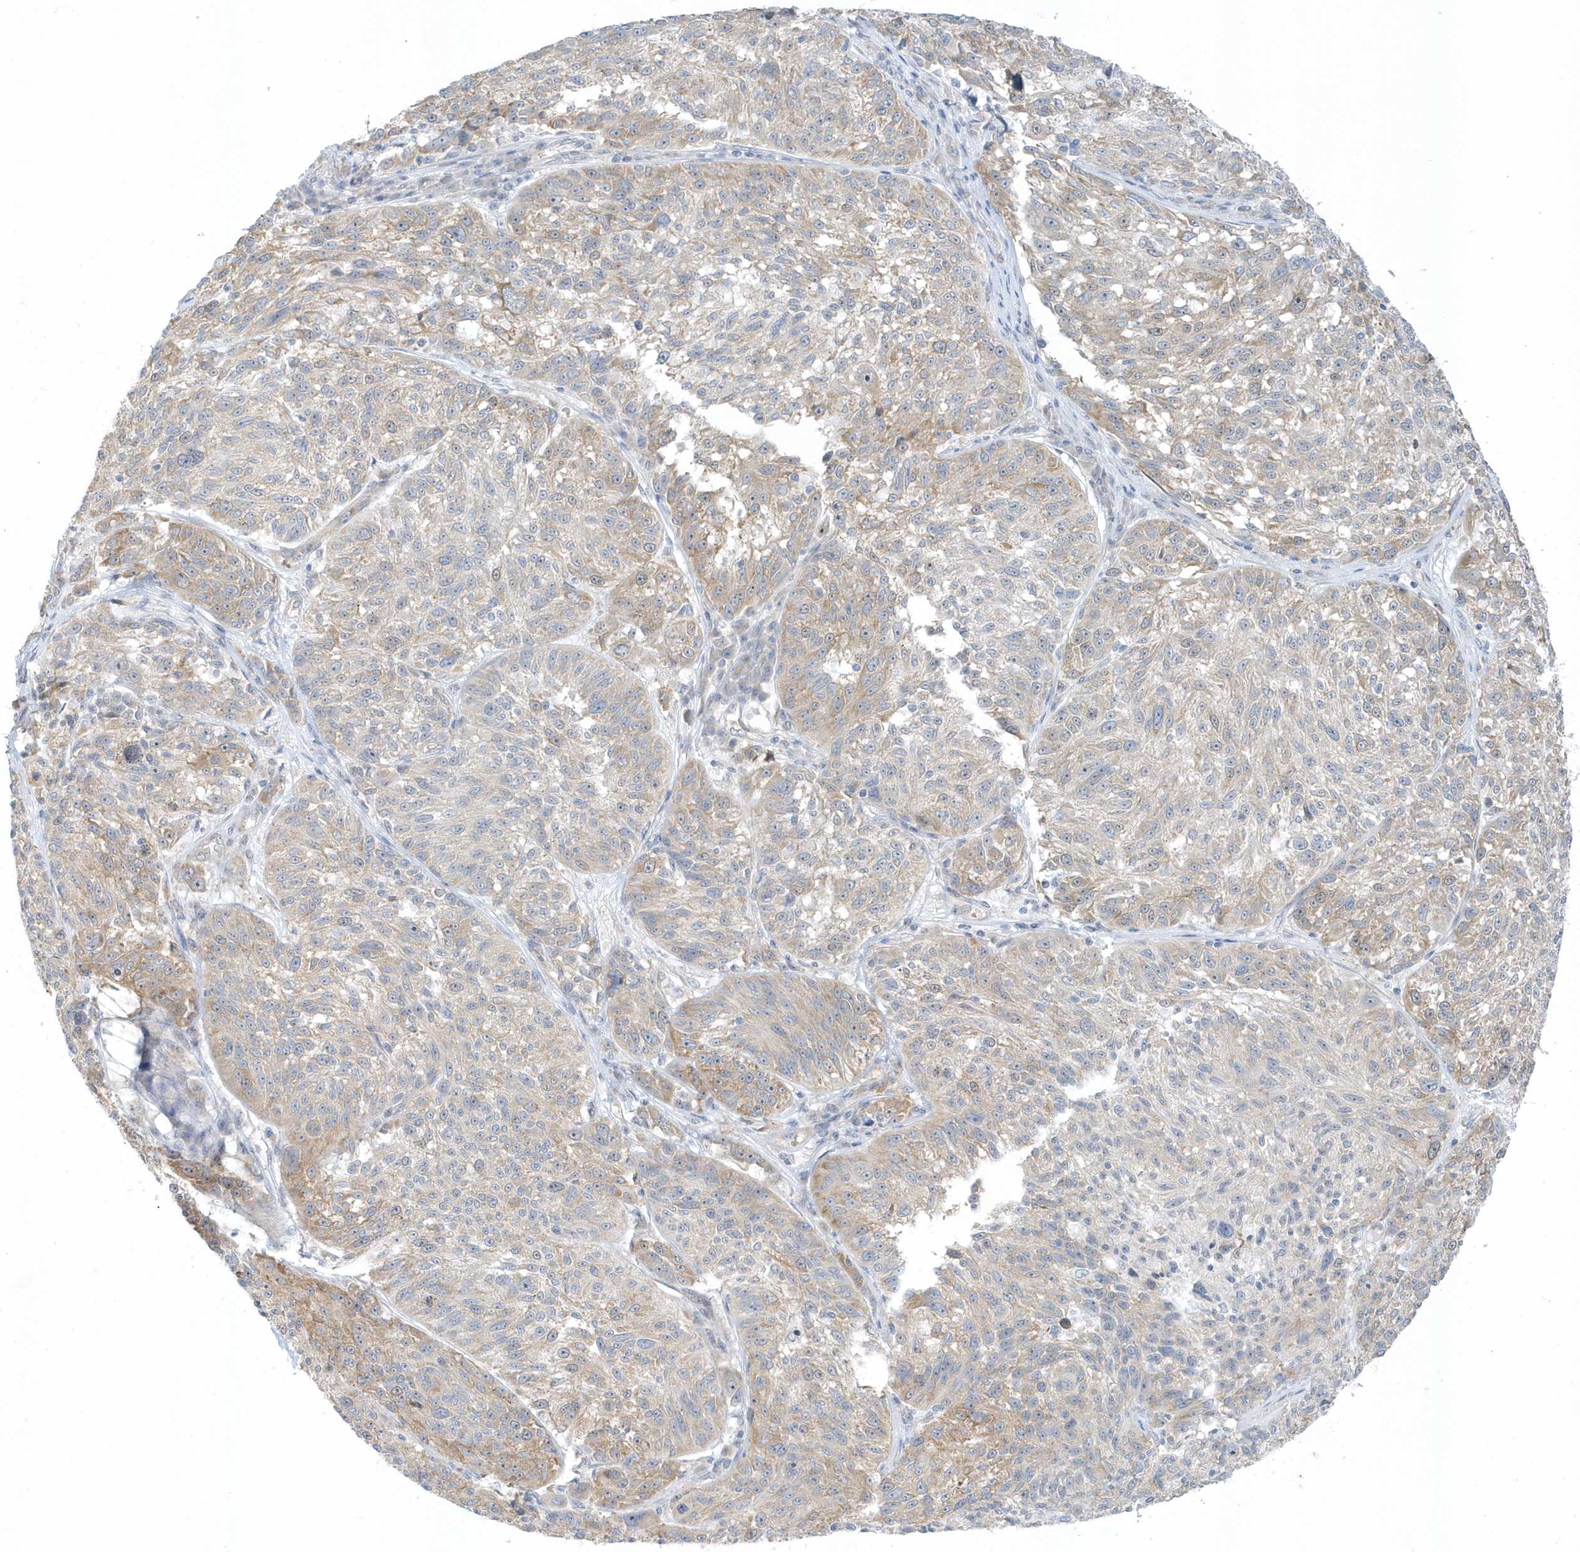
{"staining": {"intensity": "weak", "quantity": ">75%", "location": "cytoplasmic/membranous"}, "tissue": "melanoma", "cell_type": "Tumor cells", "image_type": "cancer", "snomed": [{"axis": "morphology", "description": "Malignant melanoma, NOS"}, {"axis": "topography", "description": "Skin"}], "caption": "Immunohistochemical staining of melanoma displays weak cytoplasmic/membranous protein staining in about >75% of tumor cells.", "gene": "SCN3A", "patient": {"sex": "male", "age": 53}}